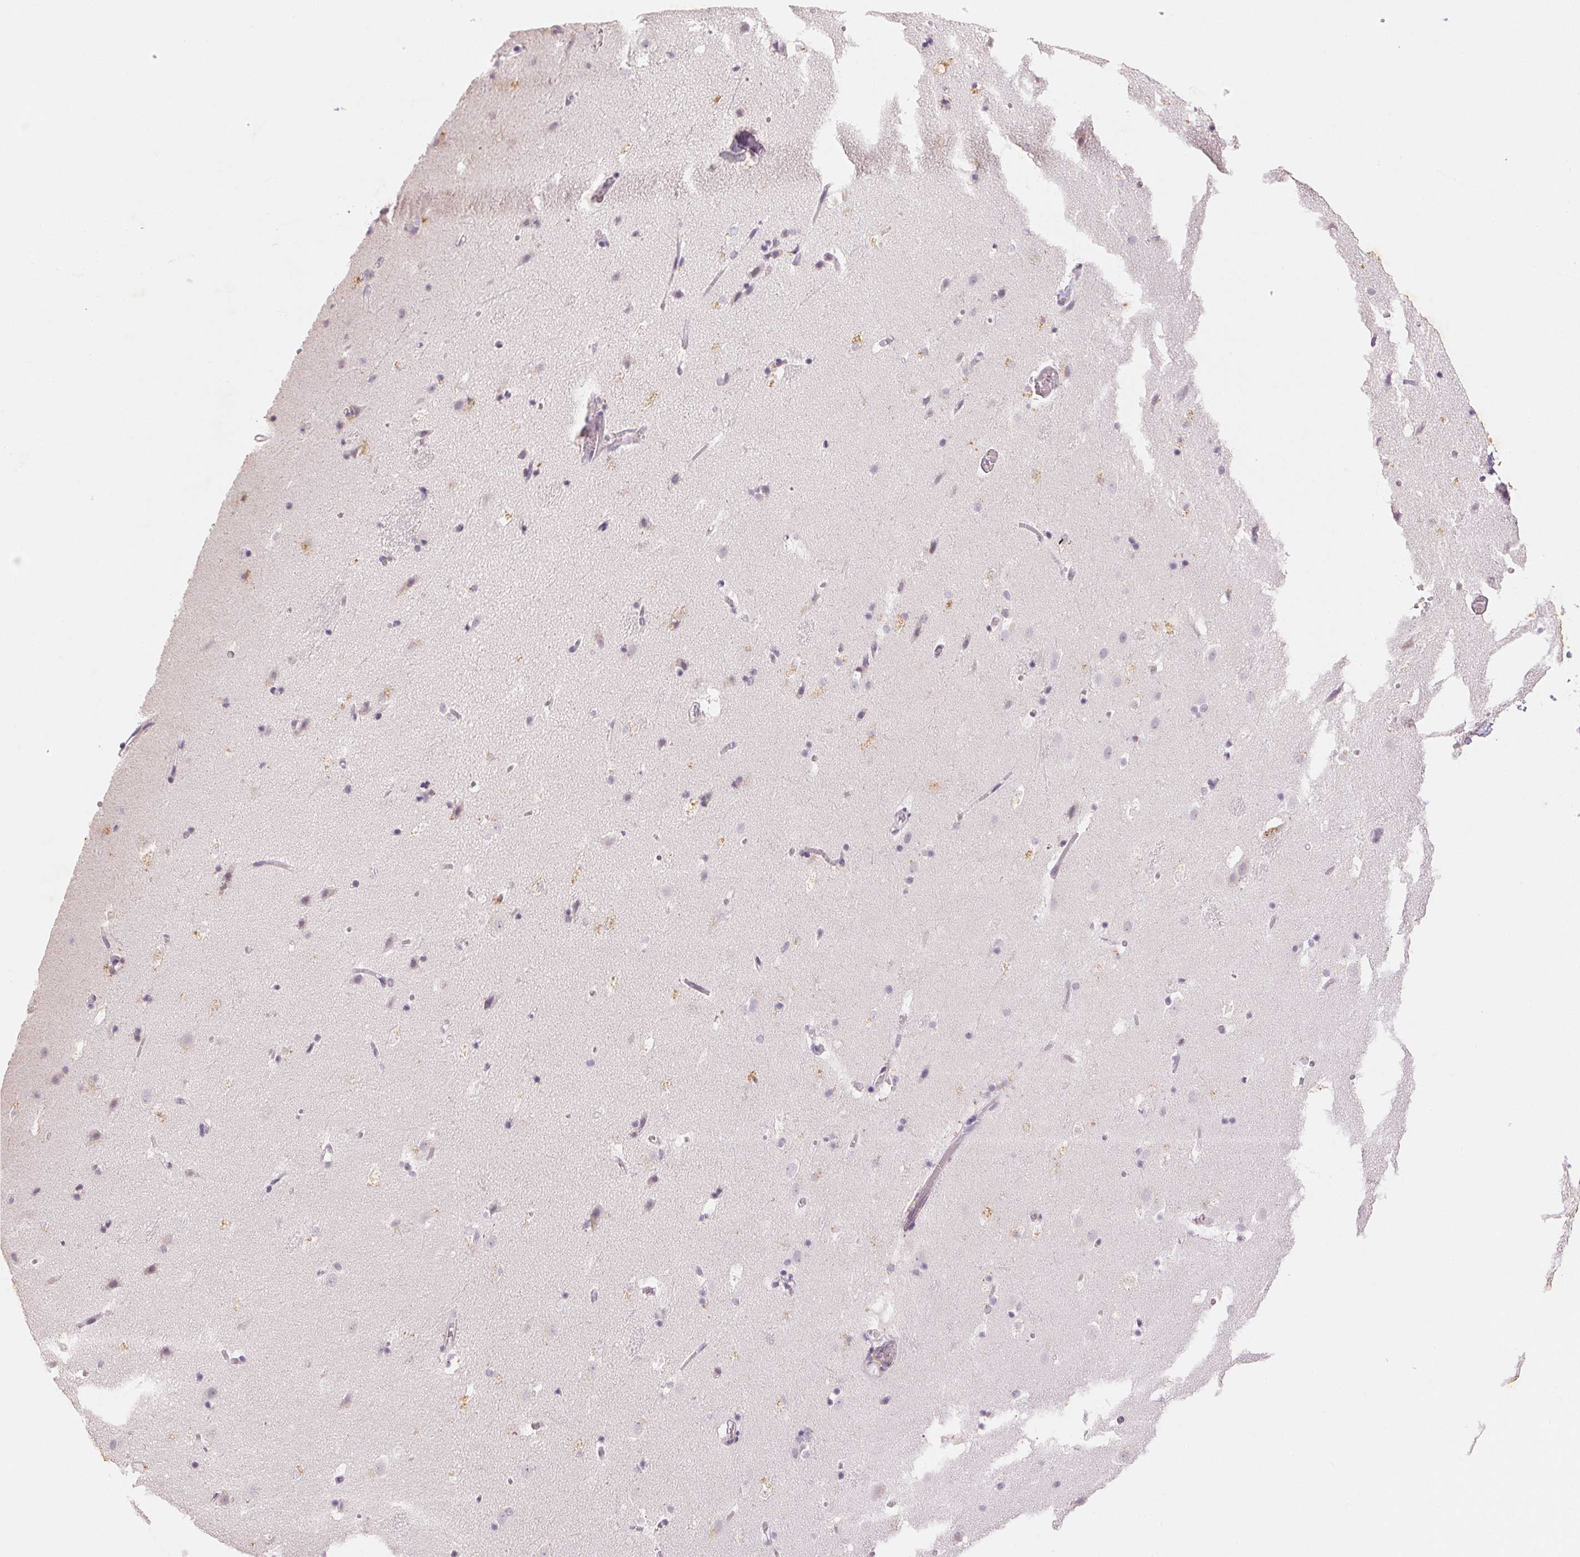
{"staining": {"intensity": "weak", "quantity": "<25%", "location": "cytoplasmic/membranous"}, "tissue": "caudate", "cell_type": "Glial cells", "image_type": "normal", "snomed": [{"axis": "morphology", "description": "Normal tissue, NOS"}, {"axis": "topography", "description": "Lateral ventricle wall"}], "caption": "A high-resolution micrograph shows IHC staining of unremarkable caudate, which demonstrates no significant staining in glial cells.", "gene": "SMTN", "patient": {"sex": "male", "age": 37}}